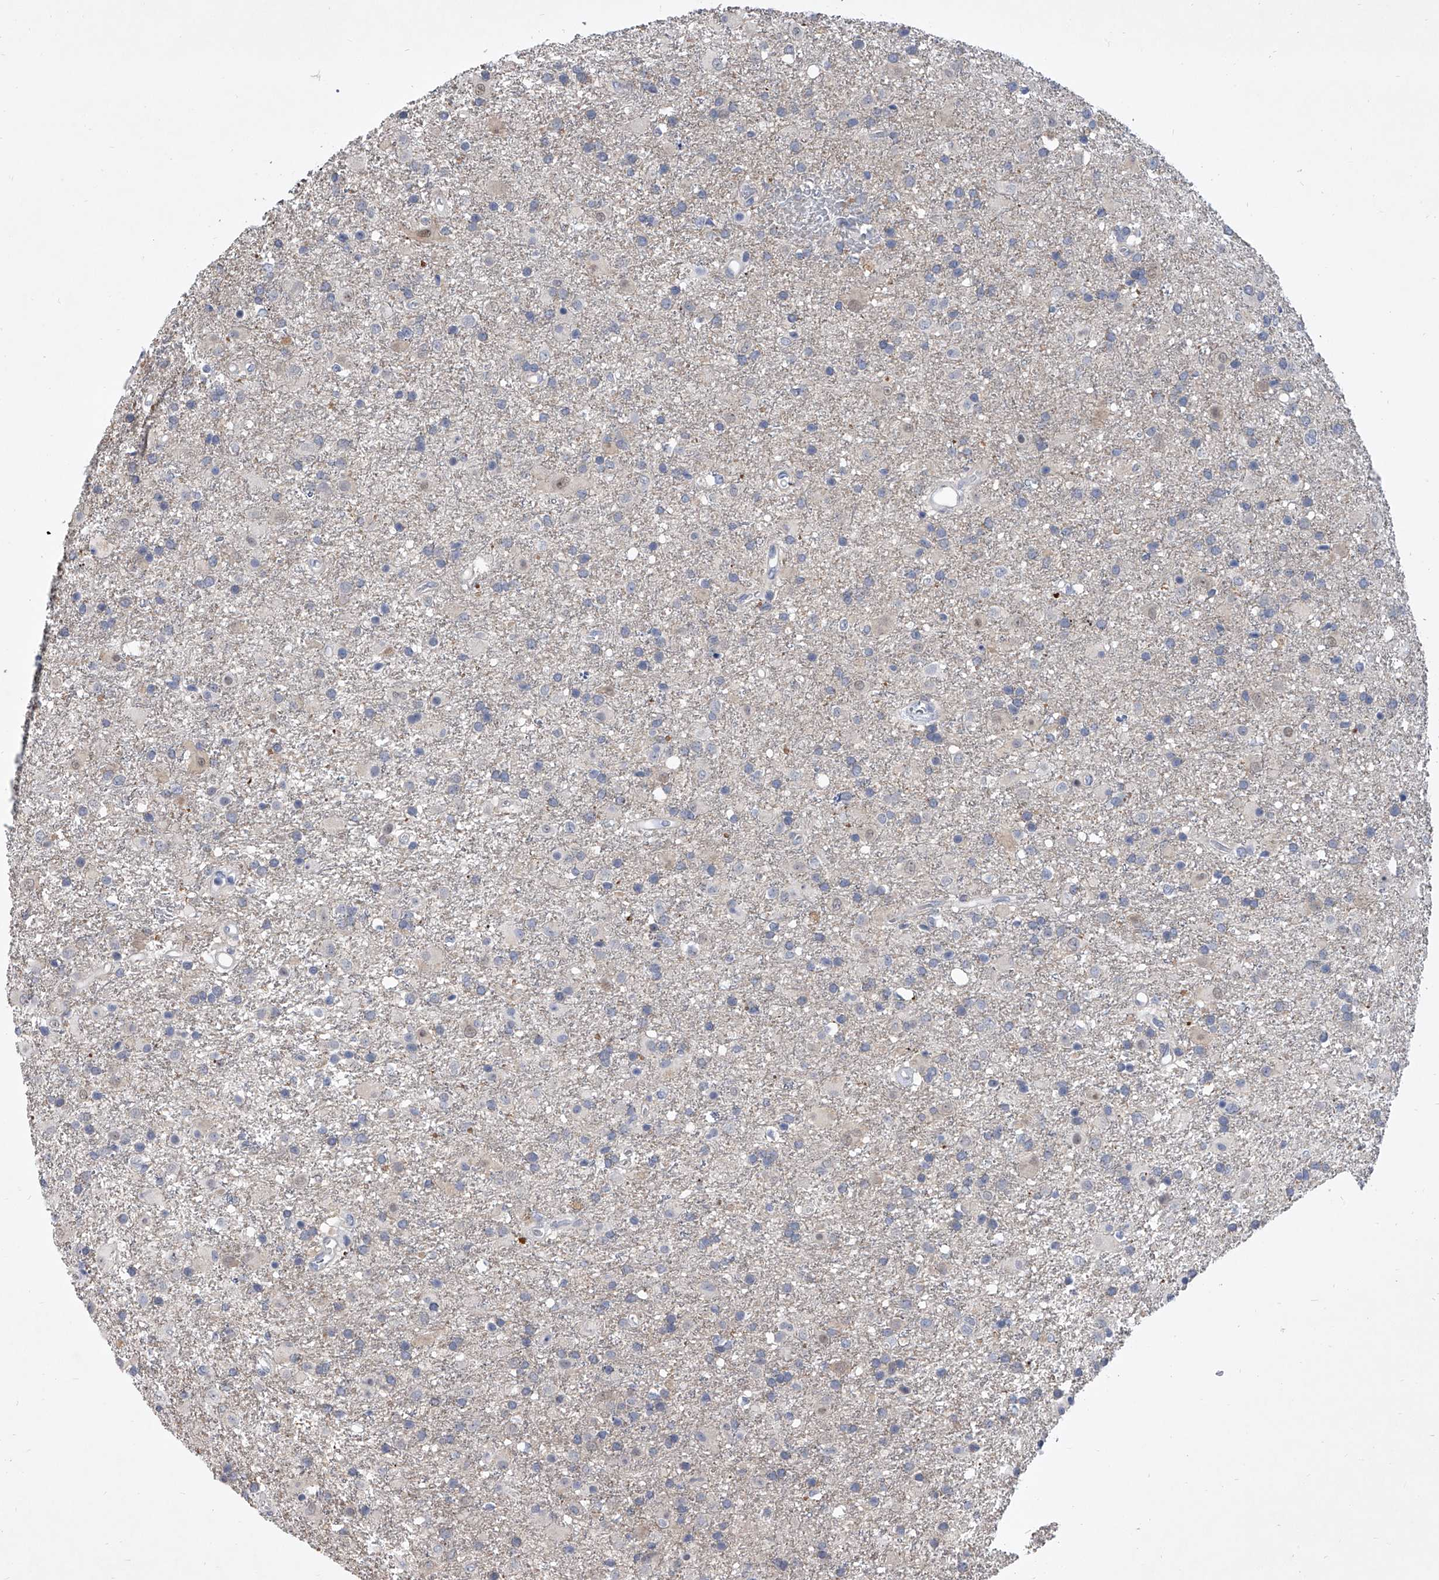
{"staining": {"intensity": "negative", "quantity": "none", "location": "none"}, "tissue": "glioma", "cell_type": "Tumor cells", "image_type": "cancer", "snomed": [{"axis": "morphology", "description": "Glioma, malignant, Low grade"}, {"axis": "topography", "description": "Brain"}], "caption": "Malignant glioma (low-grade) was stained to show a protein in brown. There is no significant expression in tumor cells.", "gene": "BHLHE23", "patient": {"sex": "male", "age": 65}}